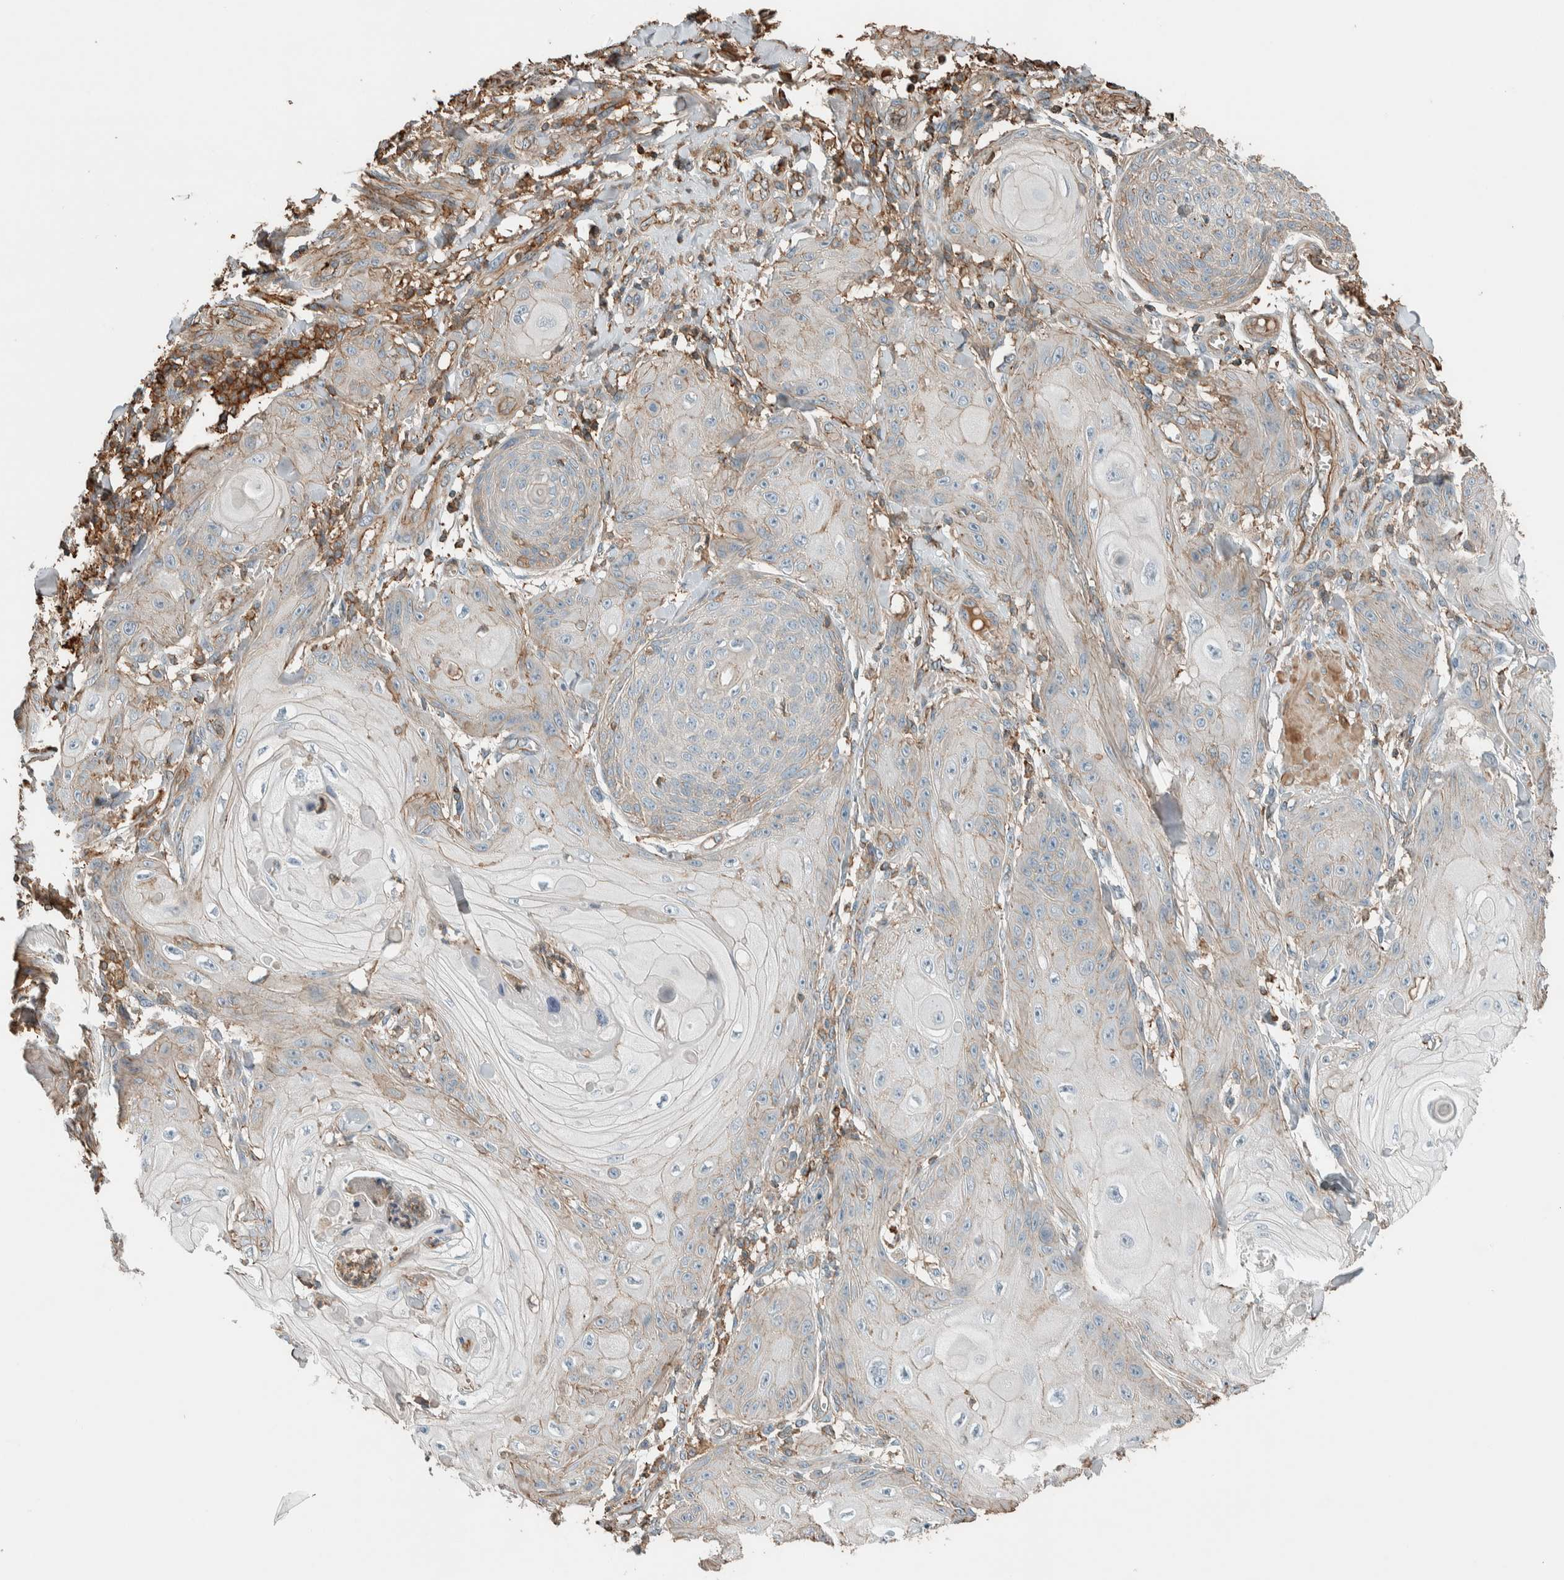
{"staining": {"intensity": "weak", "quantity": "<25%", "location": "cytoplasmic/membranous"}, "tissue": "skin cancer", "cell_type": "Tumor cells", "image_type": "cancer", "snomed": [{"axis": "morphology", "description": "Squamous cell carcinoma, NOS"}, {"axis": "topography", "description": "Skin"}], "caption": "Skin squamous cell carcinoma stained for a protein using IHC reveals no staining tumor cells.", "gene": "CTBP2", "patient": {"sex": "male", "age": 74}}